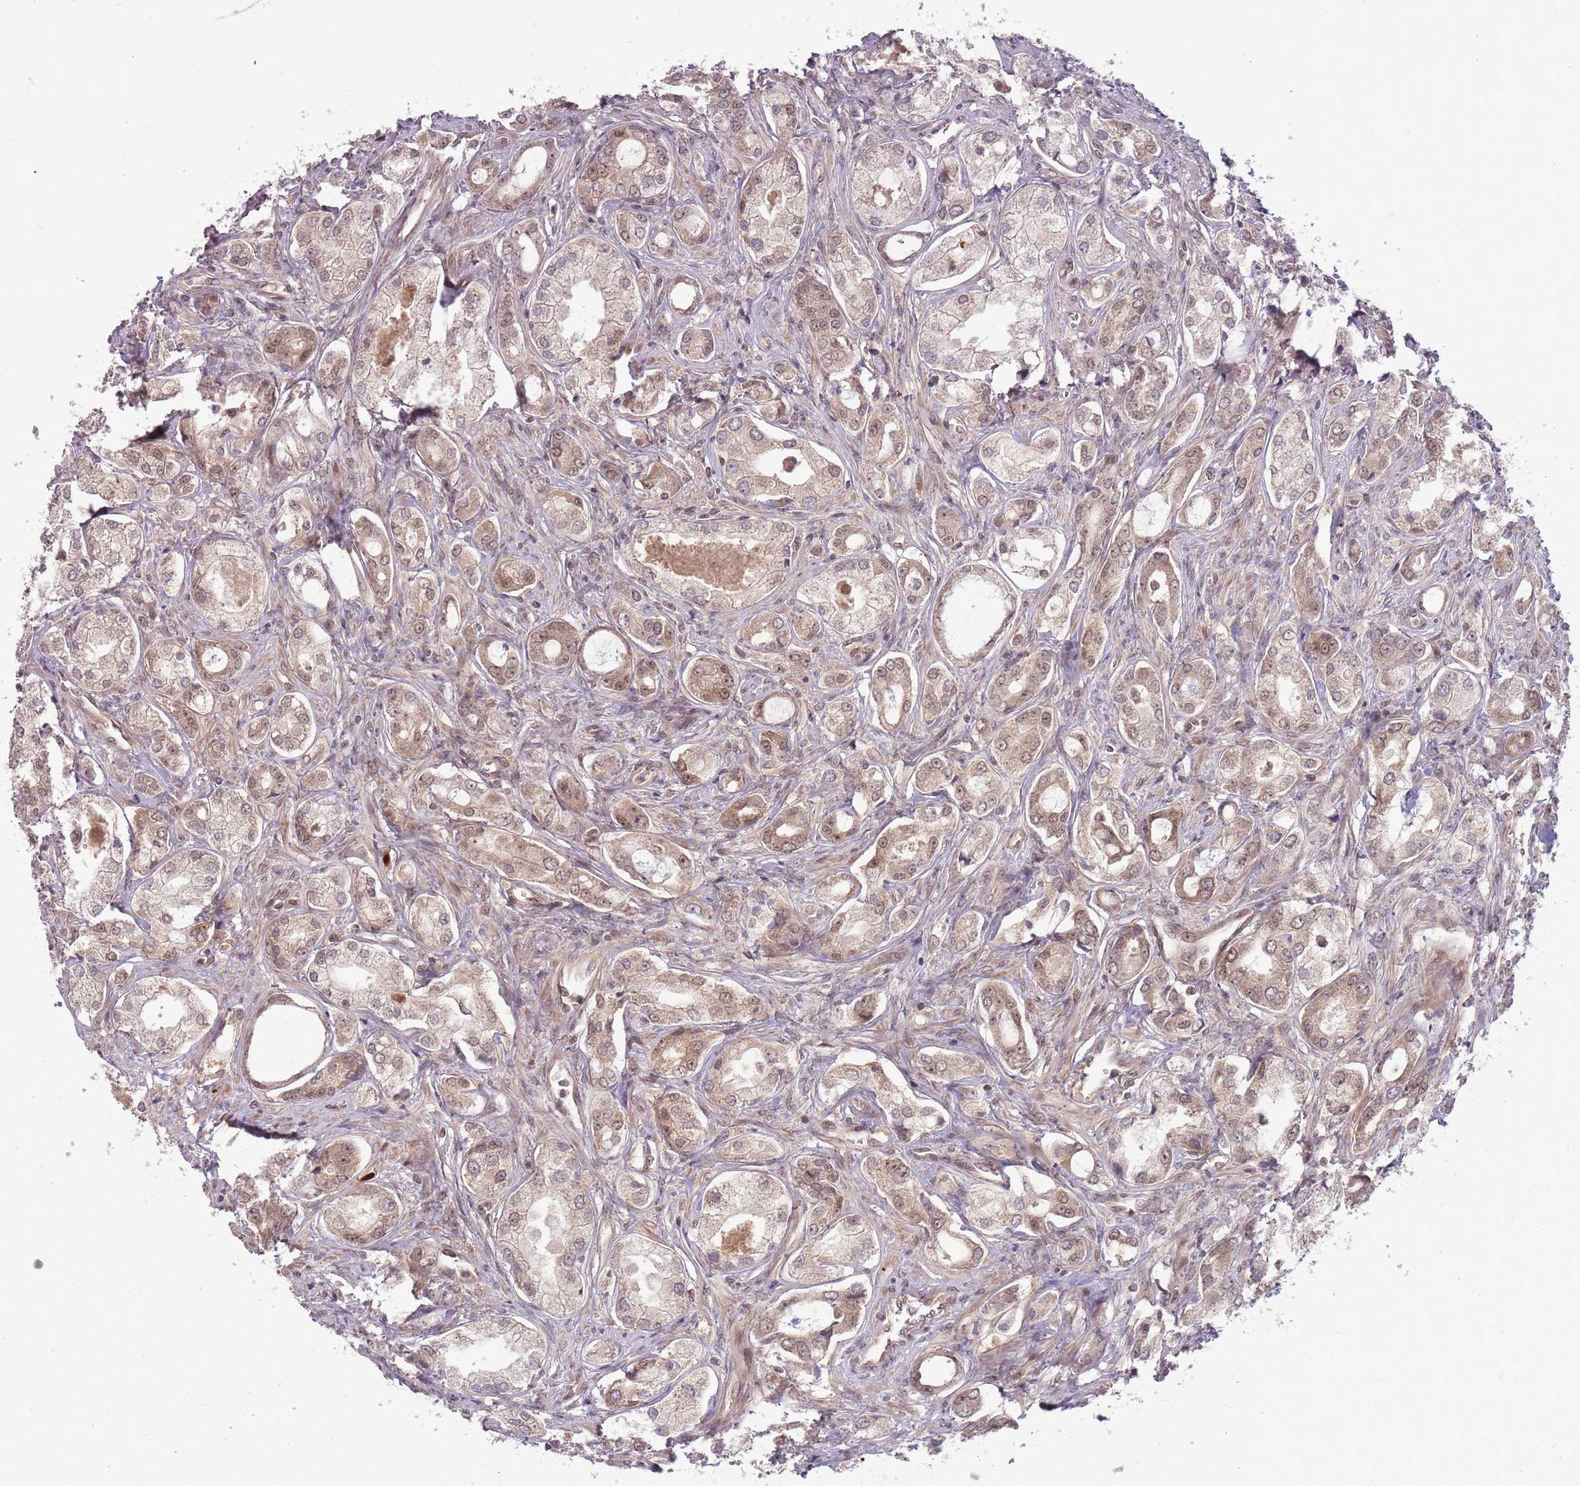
{"staining": {"intensity": "weak", "quantity": ">75%", "location": "cytoplasmic/membranous,nuclear"}, "tissue": "prostate cancer", "cell_type": "Tumor cells", "image_type": "cancer", "snomed": [{"axis": "morphology", "description": "Adenocarcinoma, Low grade"}, {"axis": "topography", "description": "Prostate"}], "caption": "Prostate cancer stained with a brown dye reveals weak cytoplasmic/membranous and nuclear positive positivity in about >75% of tumor cells.", "gene": "ADAMTS3", "patient": {"sex": "male", "age": 68}}